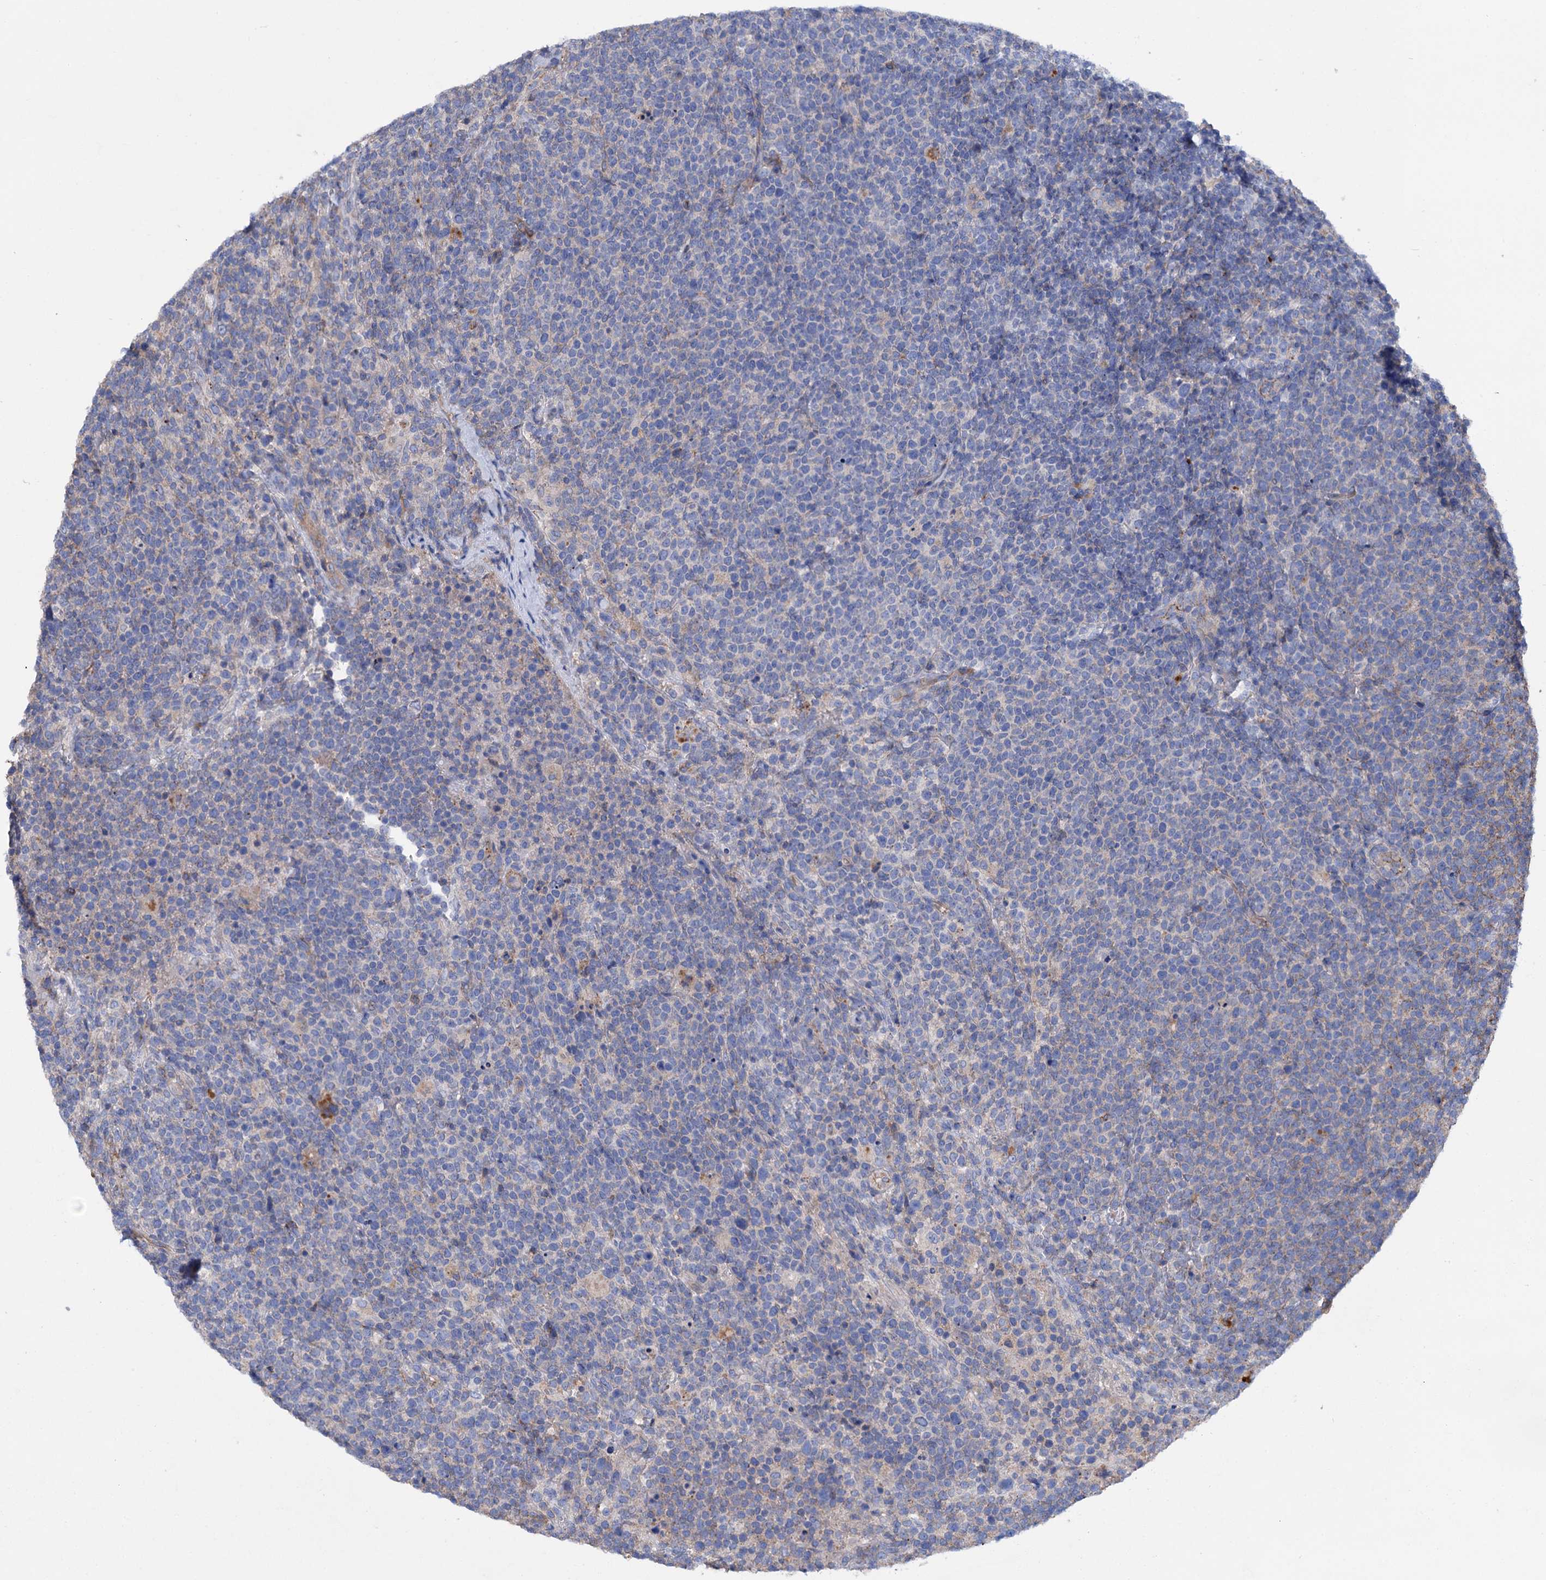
{"staining": {"intensity": "negative", "quantity": "none", "location": "none"}, "tissue": "lymphoma", "cell_type": "Tumor cells", "image_type": "cancer", "snomed": [{"axis": "morphology", "description": "Malignant lymphoma, non-Hodgkin's type, High grade"}, {"axis": "topography", "description": "Lymph node"}], "caption": "IHC image of neoplastic tissue: malignant lymphoma, non-Hodgkin's type (high-grade) stained with DAB demonstrates no significant protein positivity in tumor cells.", "gene": "SCPEP1", "patient": {"sex": "male", "age": 61}}